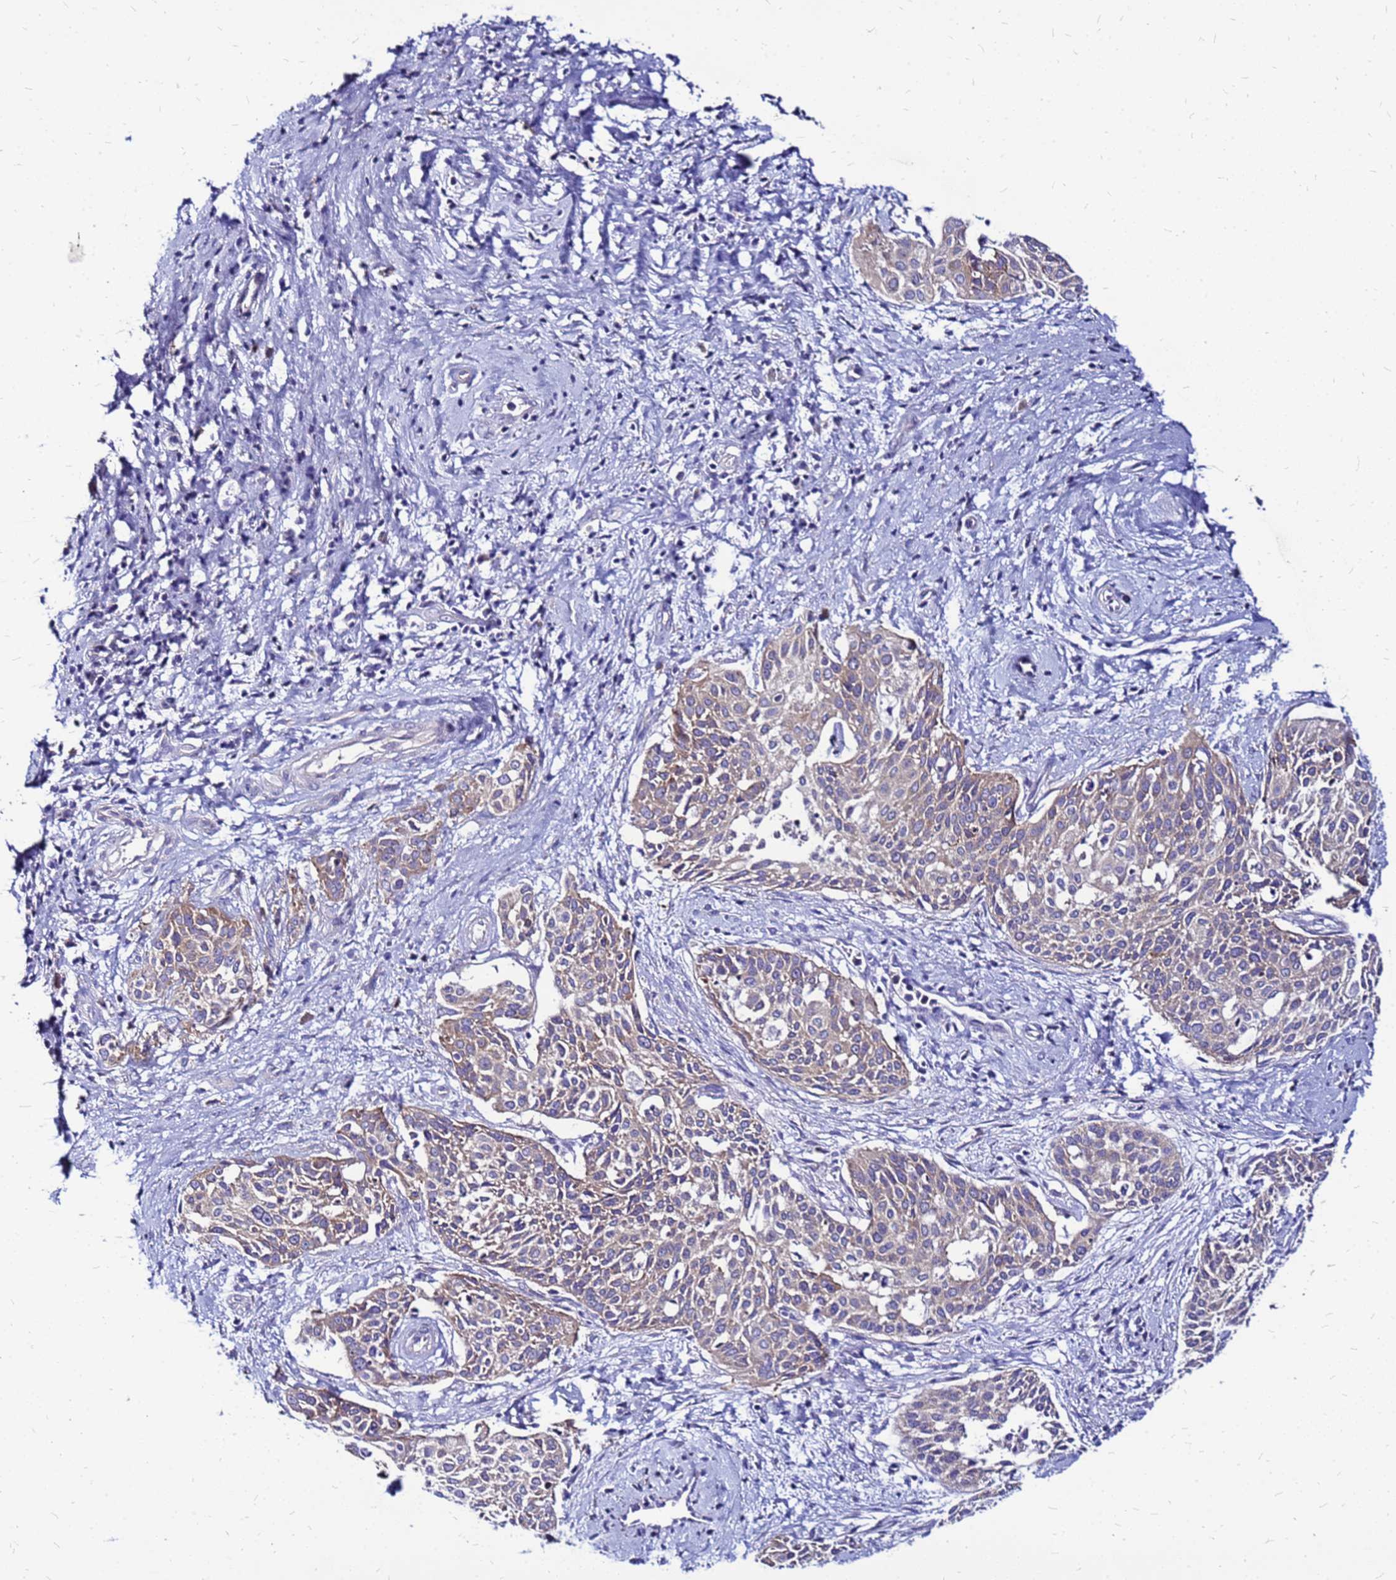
{"staining": {"intensity": "weak", "quantity": "25%-75%", "location": "cytoplasmic/membranous"}, "tissue": "cervical cancer", "cell_type": "Tumor cells", "image_type": "cancer", "snomed": [{"axis": "morphology", "description": "Squamous cell carcinoma, NOS"}, {"axis": "topography", "description": "Cervix"}], "caption": "This micrograph demonstrates immunohistochemistry (IHC) staining of squamous cell carcinoma (cervical), with low weak cytoplasmic/membranous expression in approximately 25%-75% of tumor cells.", "gene": "ARHGEF5", "patient": {"sex": "female", "age": 44}}